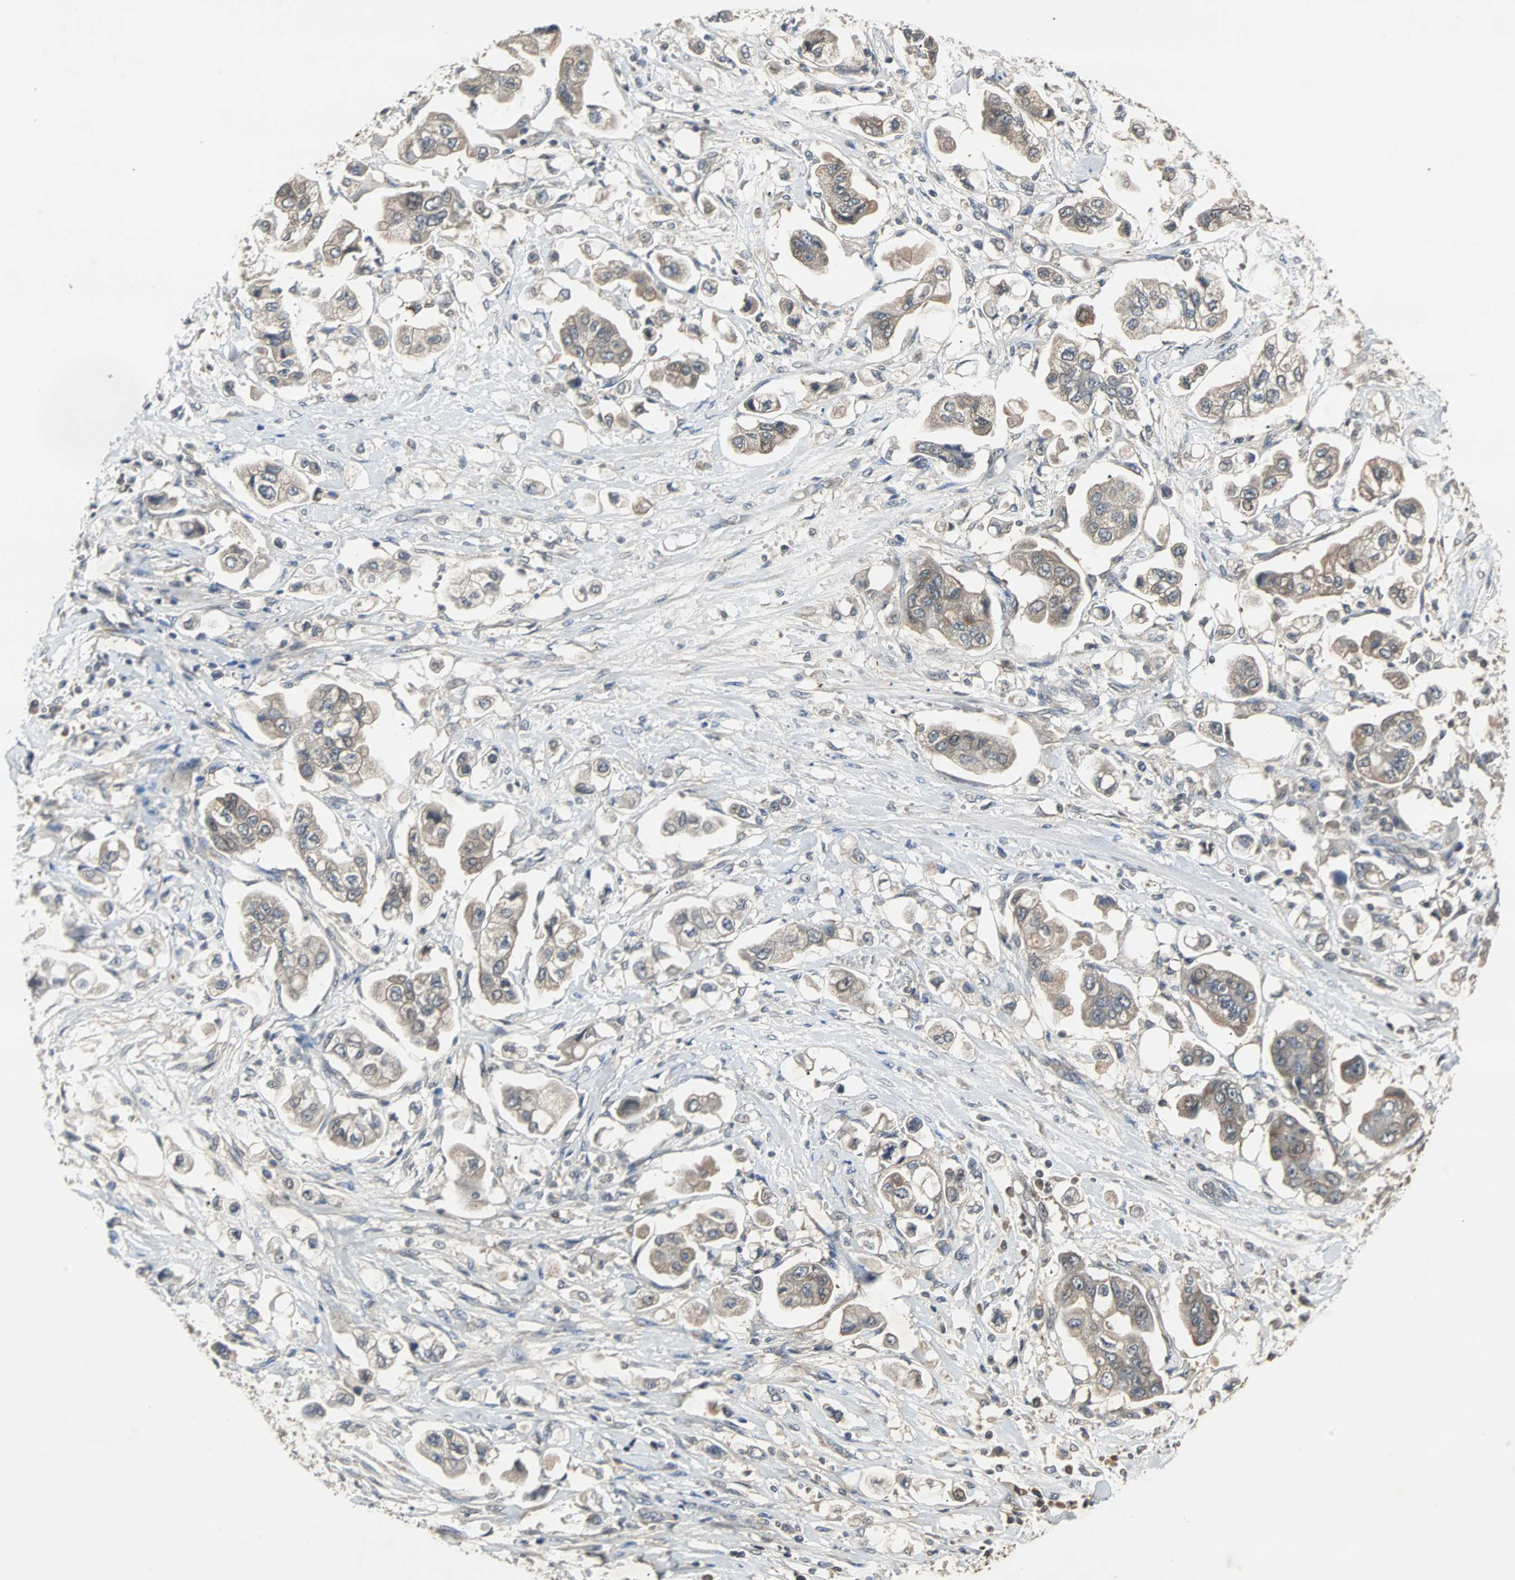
{"staining": {"intensity": "weak", "quantity": ">75%", "location": "cytoplasmic/membranous"}, "tissue": "stomach cancer", "cell_type": "Tumor cells", "image_type": "cancer", "snomed": [{"axis": "morphology", "description": "Adenocarcinoma, NOS"}, {"axis": "topography", "description": "Stomach"}], "caption": "Protein analysis of stomach adenocarcinoma tissue reveals weak cytoplasmic/membranous staining in approximately >75% of tumor cells.", "gene": "ABHD2", "patient": {"sex": "male", "age": 62}}